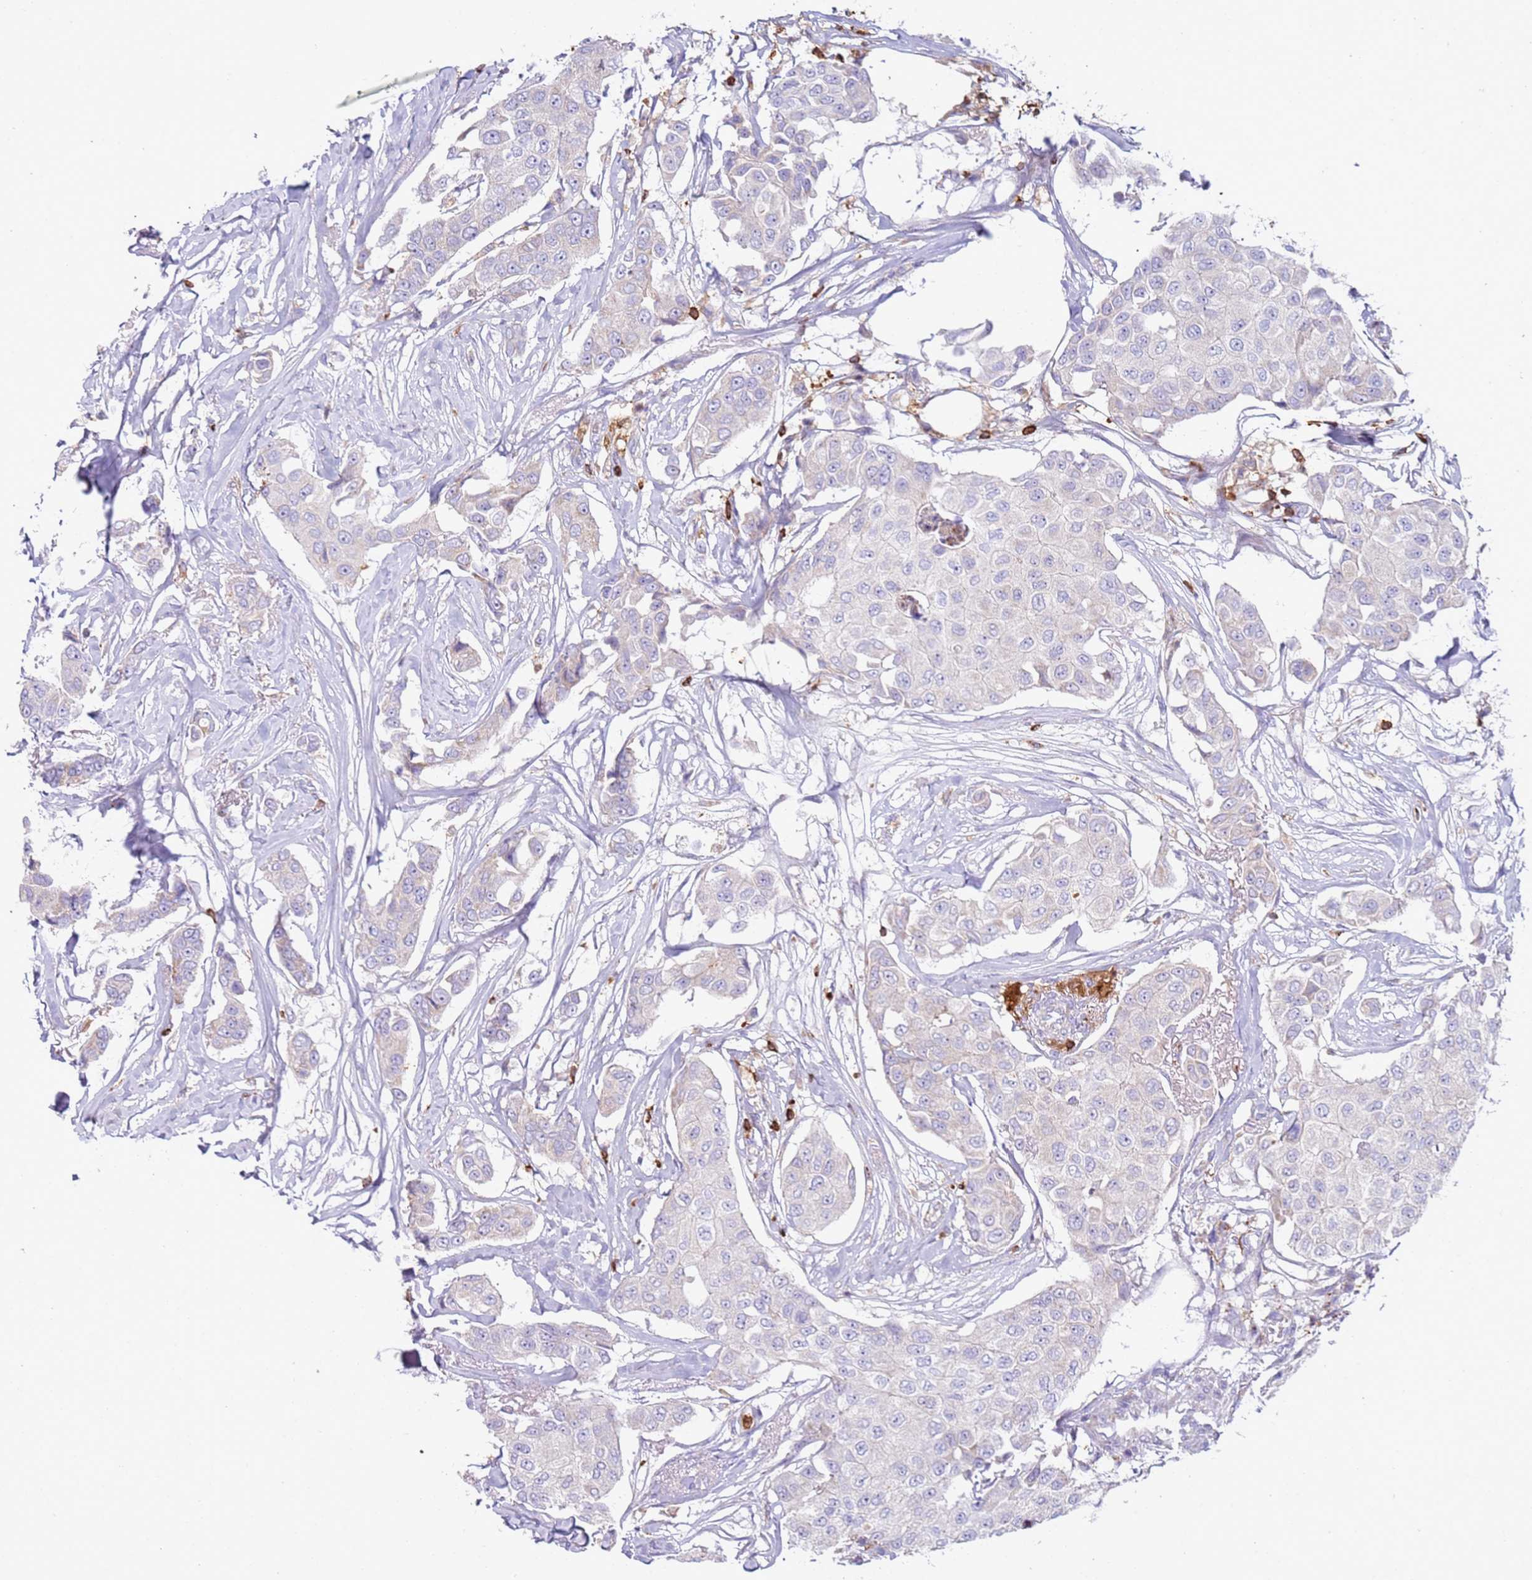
{"staining": {"intensity": "negative", "quantity": "none", "location": "none"}, "tissue": "breast cancer", "cell_type": "Tumor cells", "image_type": "cancer", "snomed": [{"axis": "morphology", "description": "Duct carcinoma"}, {"axis": "topography", "description": "Breast"}], "caption": "Breast invasive ductal carcinoma was stained to show a protein in brown. There is no significant positivity in tumor cells.", "gene": "TTPAL", "patient": {"sex": "female", "age": 80}}